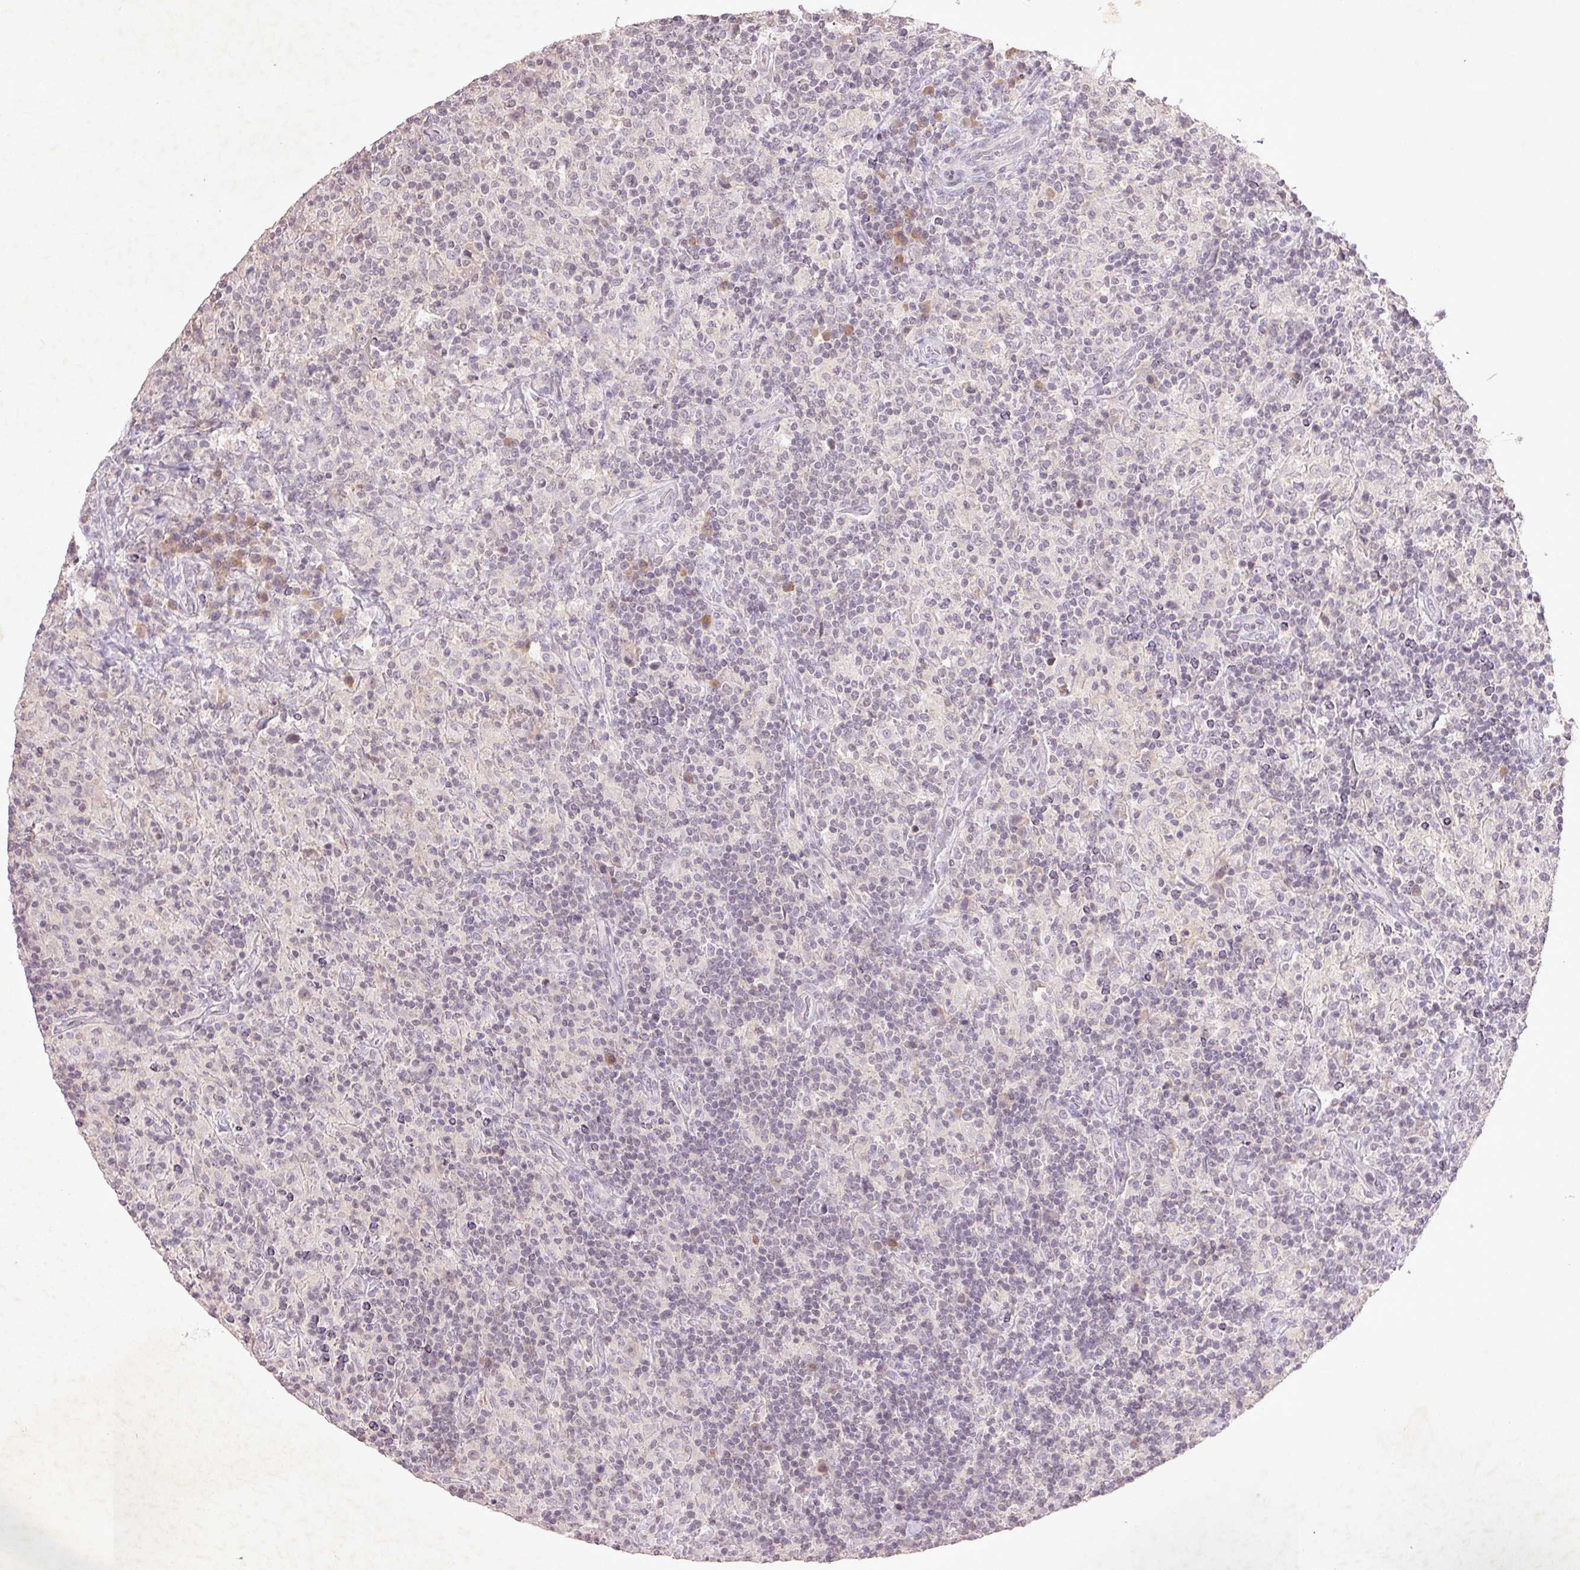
{"staining": {"intensity": "negative", "quantity": "none", "location": "none"}, "tissue": "lymphoma", "cell_type": "Tumor cells", "image_type": "cancer", "snomed": [{"axis": "morphology", "description": "Hodgkin's disease, NOS"}, {"axis": "topography", "description": "Lymph node"}], "caption": "Hodgkin's disease was stained to show a protein in brown. There is no significant positivity in tumor cells.", "gene": "FAM168B", "patient": {"sex": "male", "age": 70}}